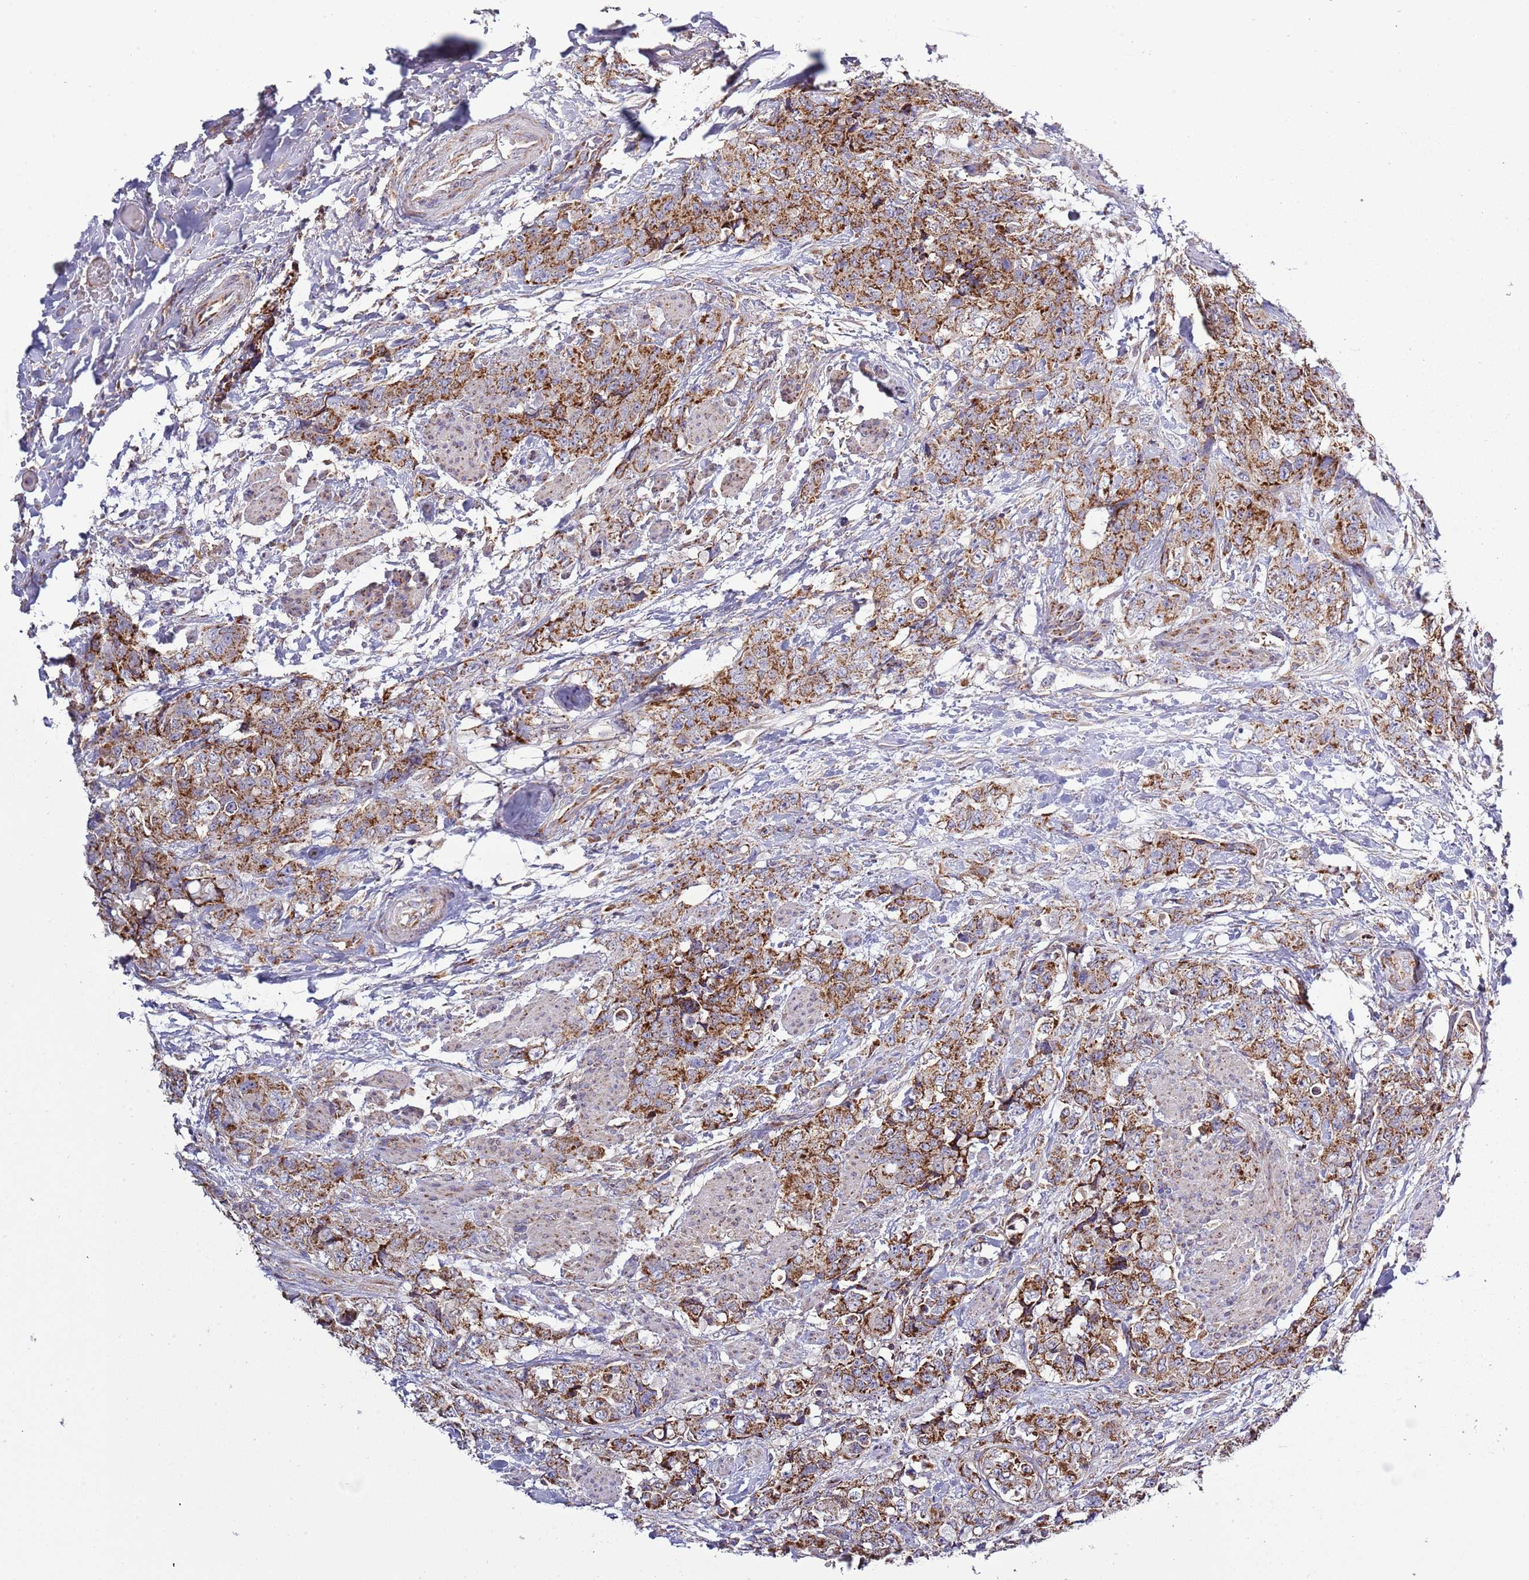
{"staining": {"intensity": "strong", "quantity": ">75%", "location": "cytoplasmic/membranous"}, "tissue": "urothelial cancer", "cell_type": "Tumor cells", "image_type": "cancer", "snomed": [{"axis": "morphology", "description": "Urothelial carcinoma, High grade"}, {"axis": "topography", "description": "Urinary bladder"}], "caption": "This is an image of immunohistochemistry (IHC) staining of urothelial cancer, which shows strong positivity in the cytoplasmic/membranous of tumor cells.", "gene": "IRS4", "patient": {"sex": "female", "age": 78}}